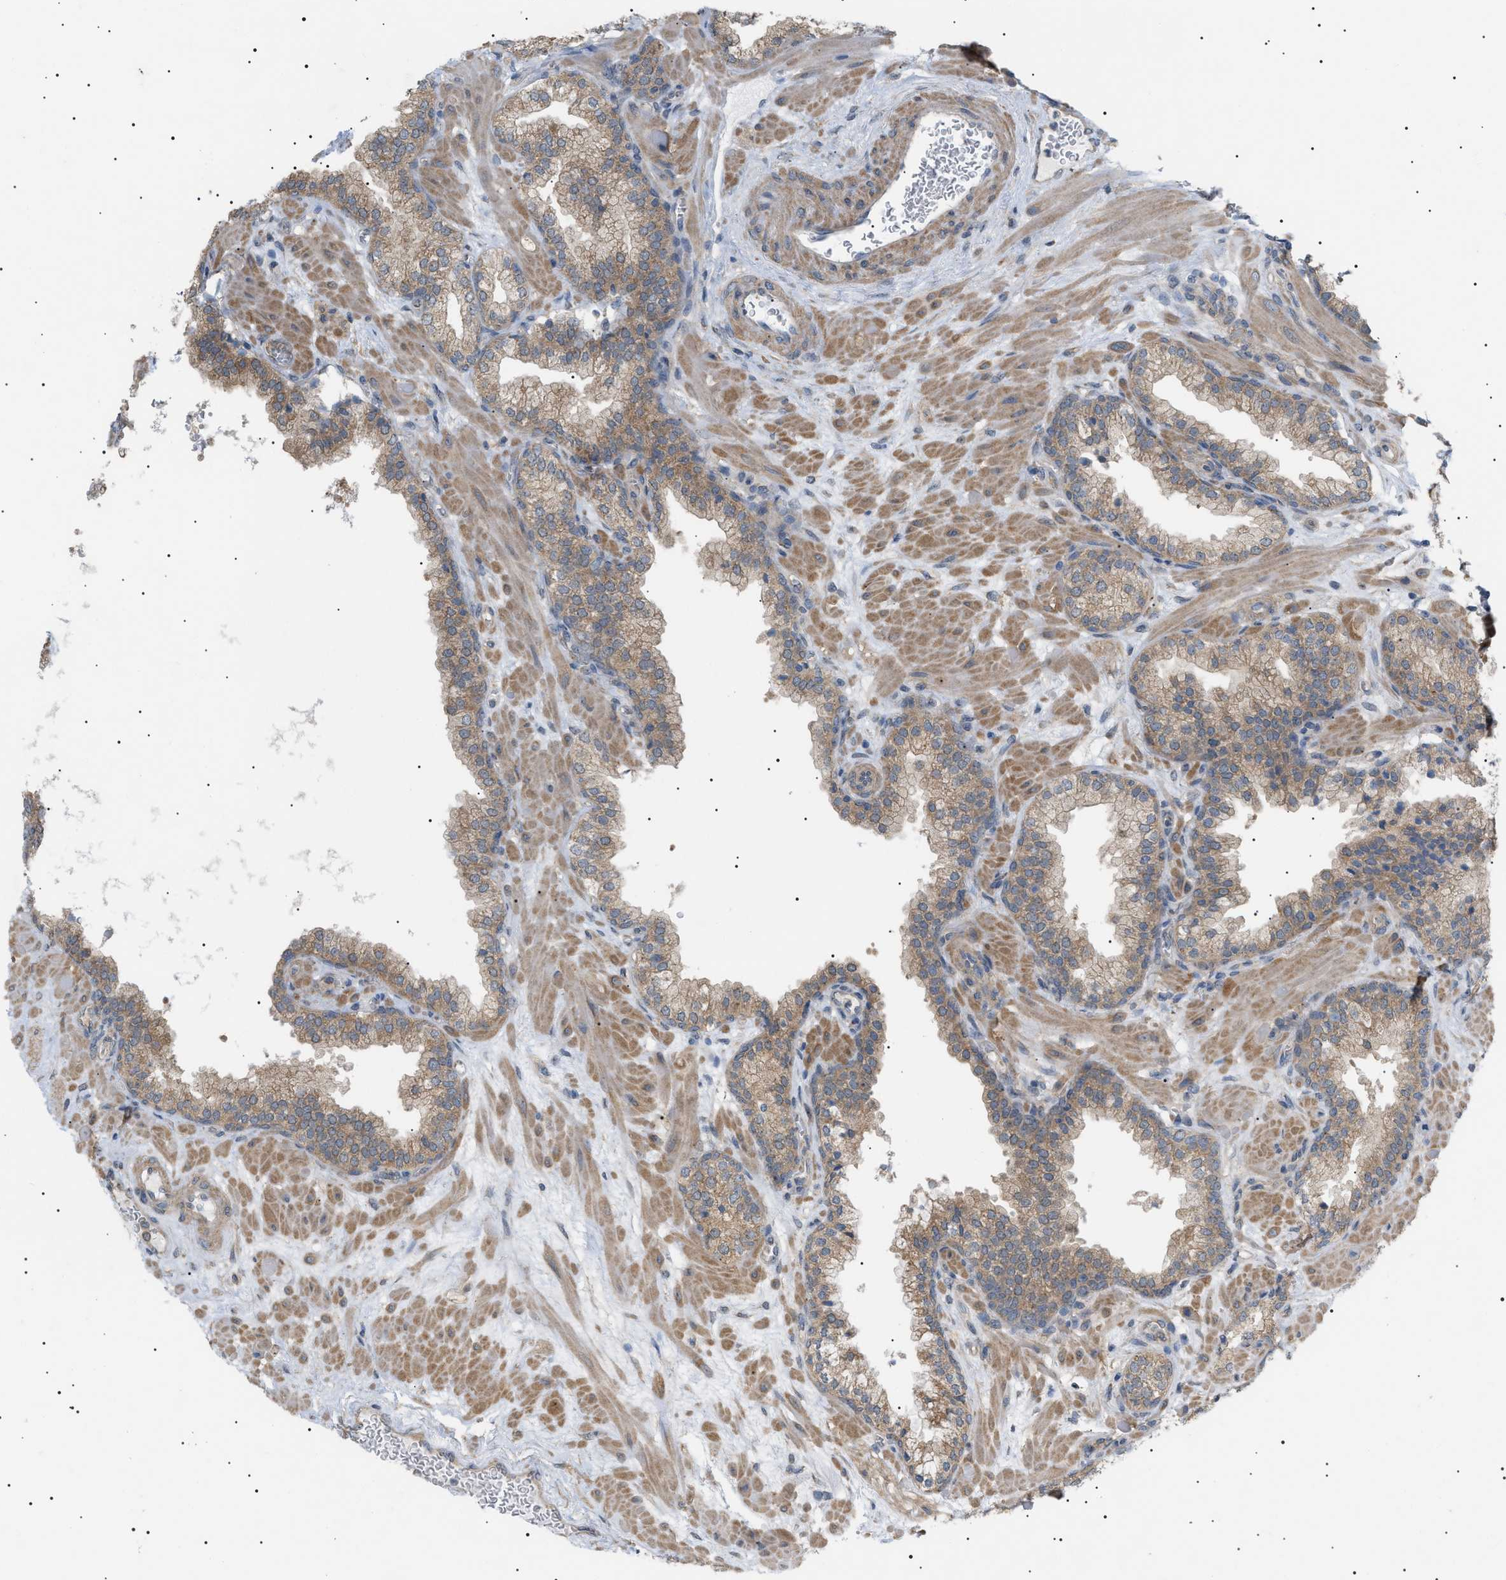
{"staining": {"intensity": "moderate", "quantity": ">75%", "location": "cytoplasmic/membranous"}, "tissue": "prostate", "cell_type": "Glandular cells", "image_type": "normal", "snomed": [{"axis": "morphology", "description": "Normal tissue, NOS"}, {"axis": "morphology", "description": "Urothelial carcinoma, Low grade"}, {"axis": "topography", "description": "Urinary bladder"}, {"axis": "topography", "description": "Prostate"}], "caption": "The micrograph shows staining of normal prostate, revealing moderate cytoplasmic/membranous protein staining (brown color) within glandular cells. The protein is shown in brown color, while the nuclei are stained blue.", "gene": "IRS2", "patient": {"sex": "male", "age": 60}}